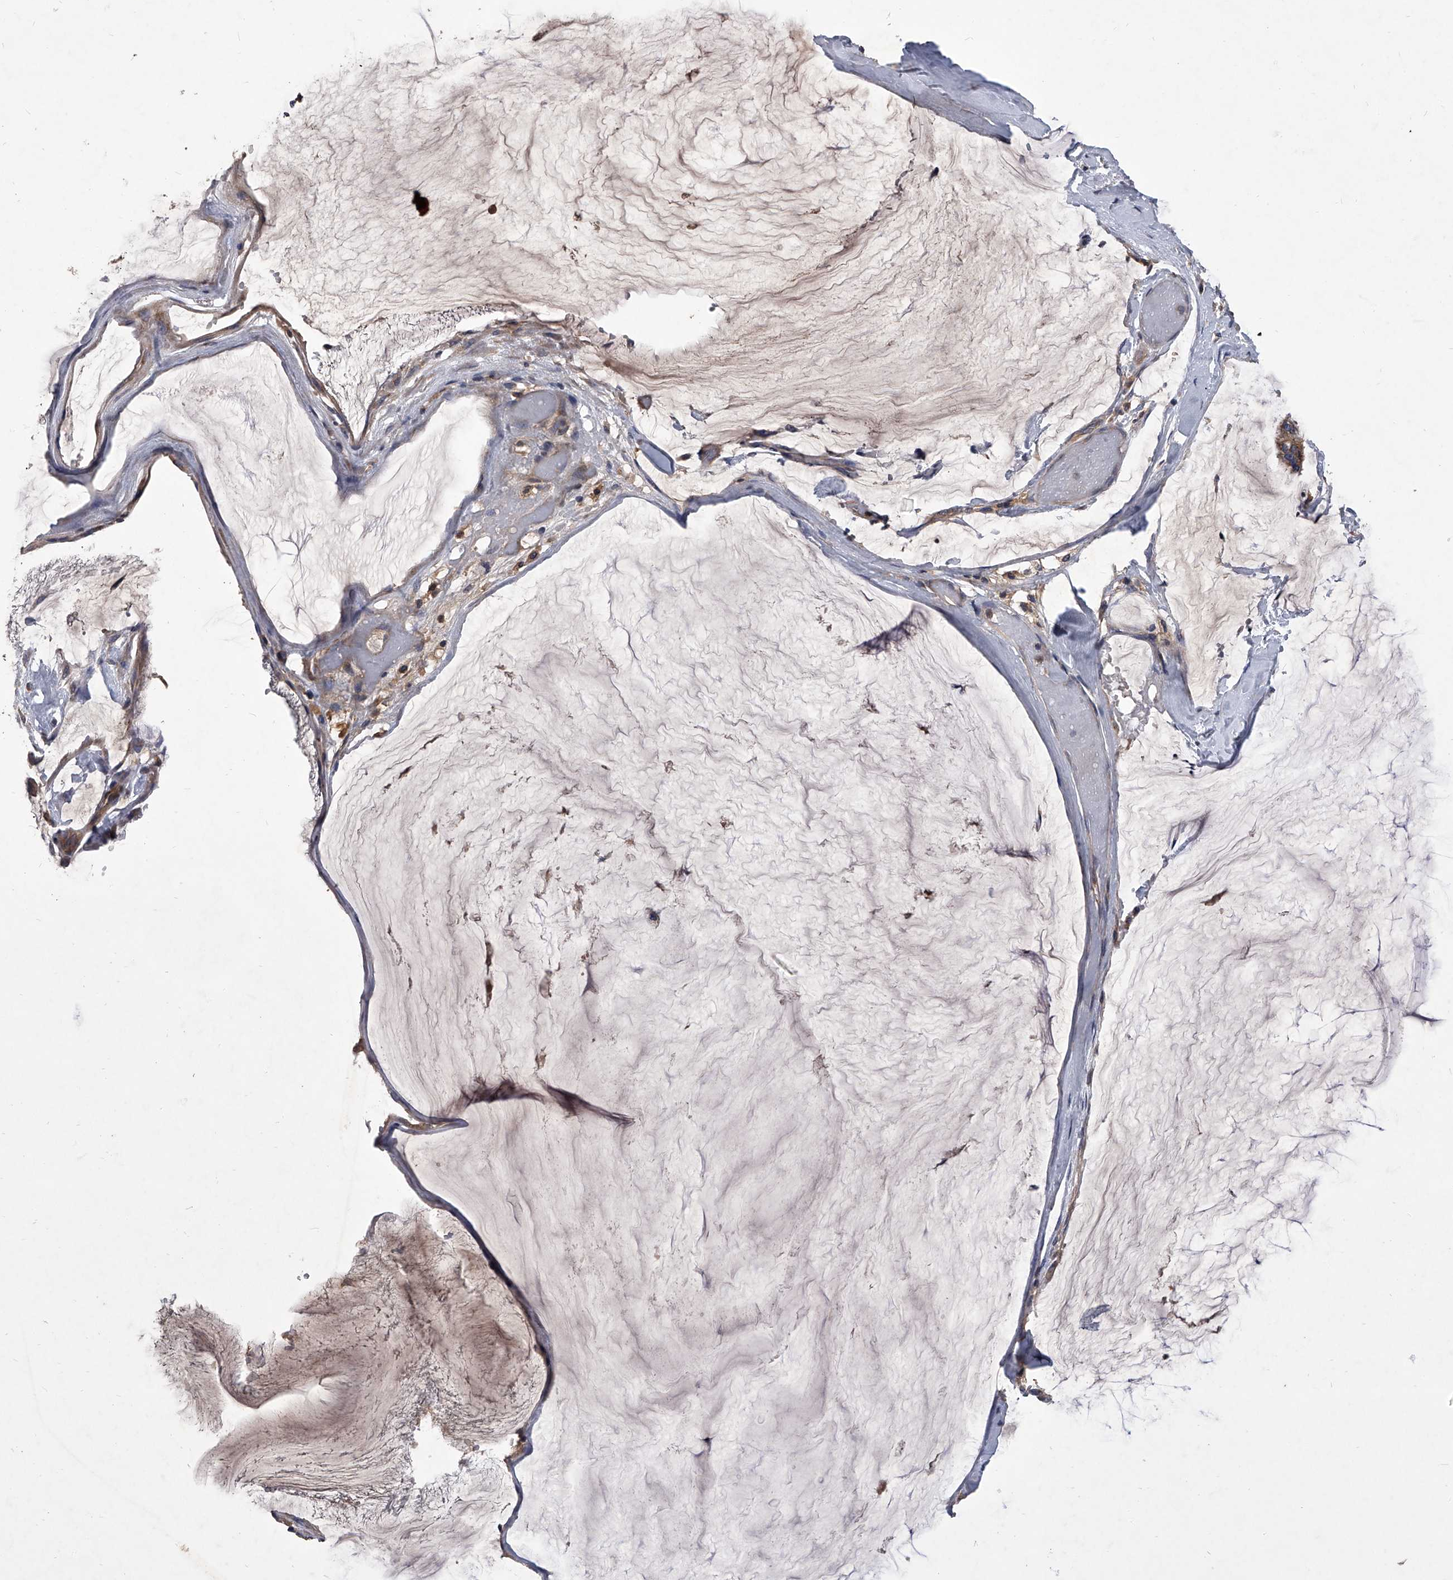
{"staining": {"intensity": "moderate", "quantity": ">75%", "location": "cytoplasmic/membranous"}, "tissue": "ovarian cancer", "cell_type": "Tumor cells", "image_type": "cancer", "snomed": [{"axis": "morphology", "description": "Cystadenocarcinoma, mucinous, NOS"}, {"axis": "topography", "description": "Ovary"}], "caption": "Ovarian cancer was stained to show a protein in brown. There is medium levels of moderate cytoplasmic/membranous staining in about >75% of tumor cells.", "gene": "NRP1", "patient": {"sex": "female", "age": 39}}